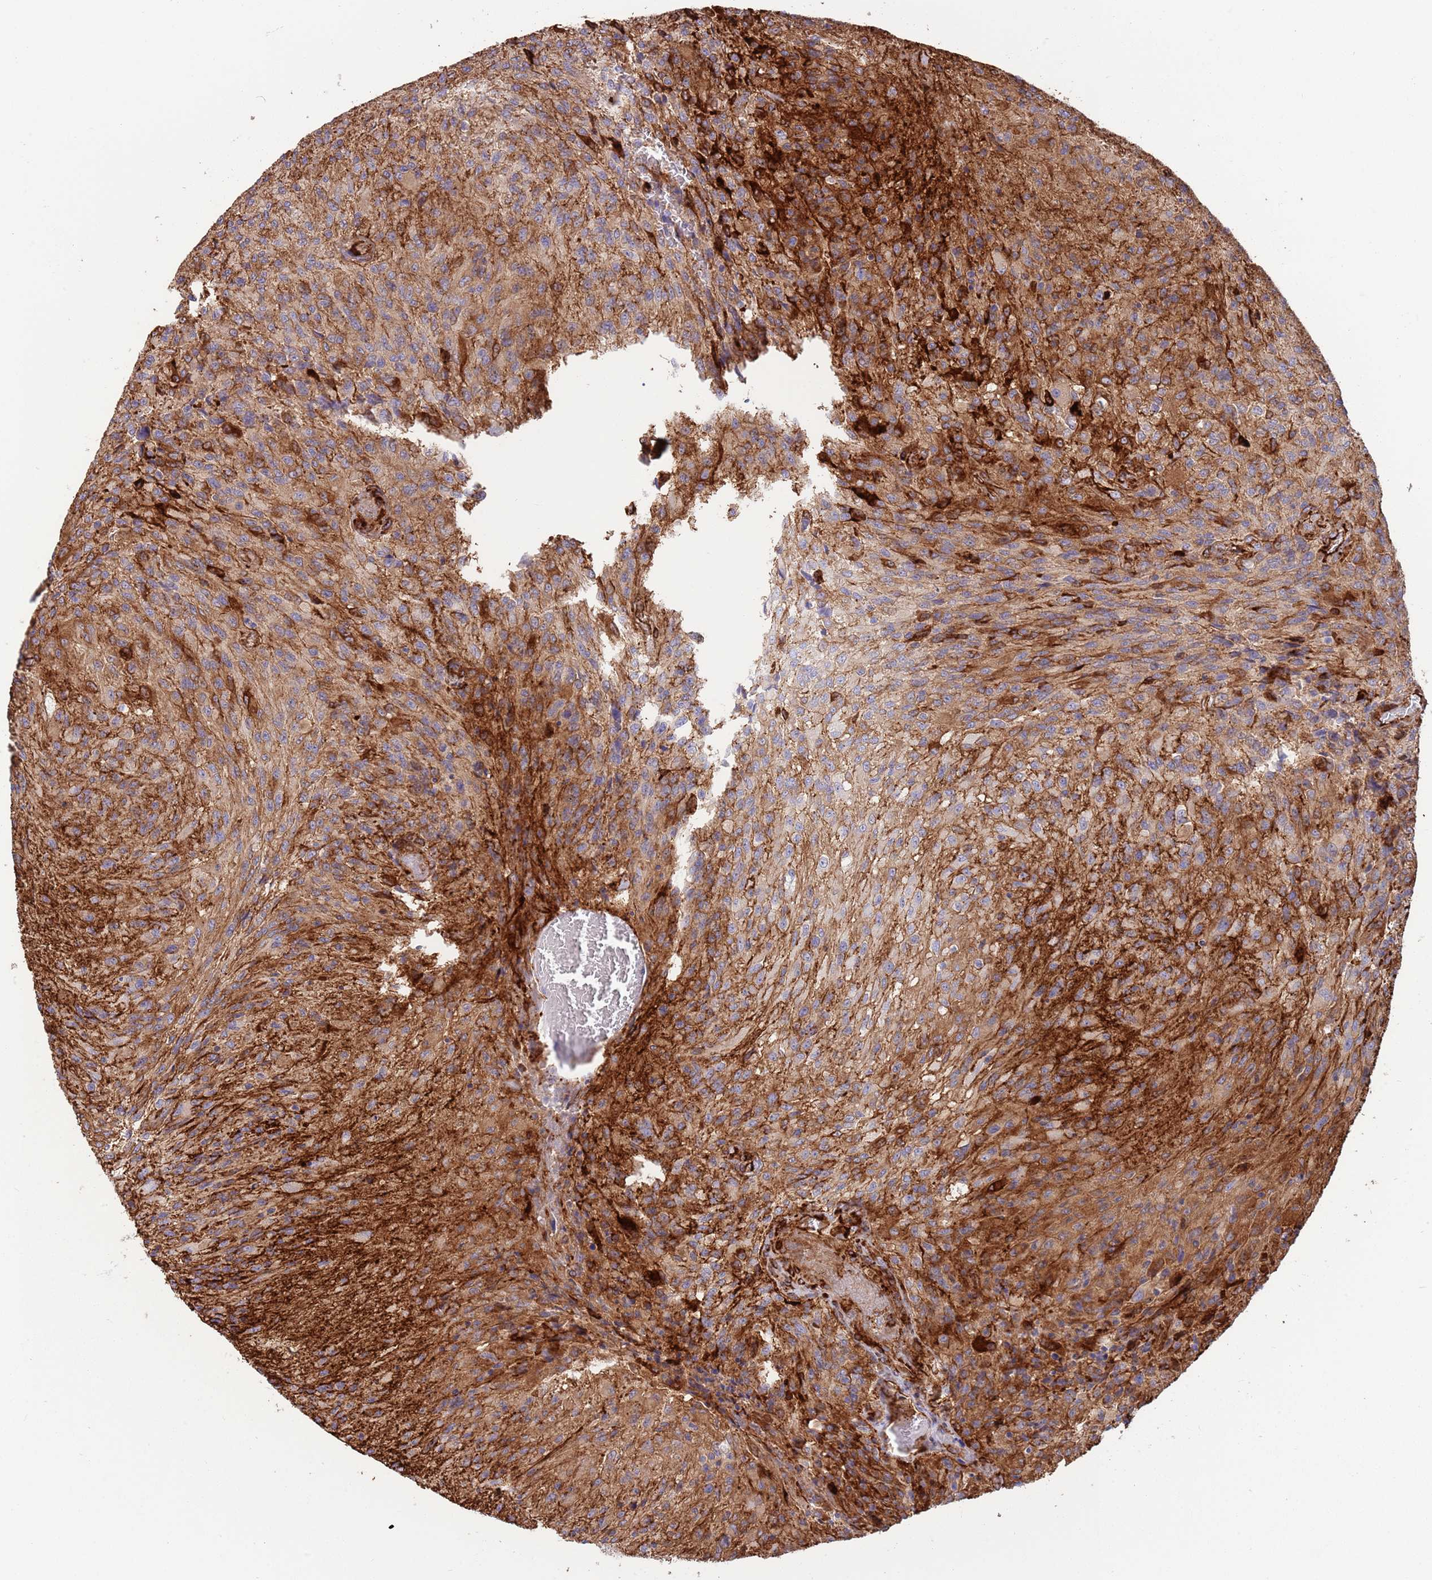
{"staining": {"intensity": "strong", "quantity": "25%-75%", "location": "cytoplasmic/membranous"}, "tissue": "glioma", "cell_type": "Tumor cells", "image_type": "cancer", "snomed": [{"axis": "morphology", "description": "Normal tissue, NOS"}, {"axis": "morphology", "description": "Glioma, malignant, High grade"}, {"axis": "topography", "description": "Cerebral cortex"}], "caption": "A brown stain labels strong cytoplasmic/membranous expression of a protein in human malignant glioma (high-grade) tumor cells. The protein is stained brown, and the nuclei are stained in blue (DAB IHC with brightfield microscopy, high magnification).", "gene": "KBTBD7", "patient": {"sex": "male", "age": 56}}